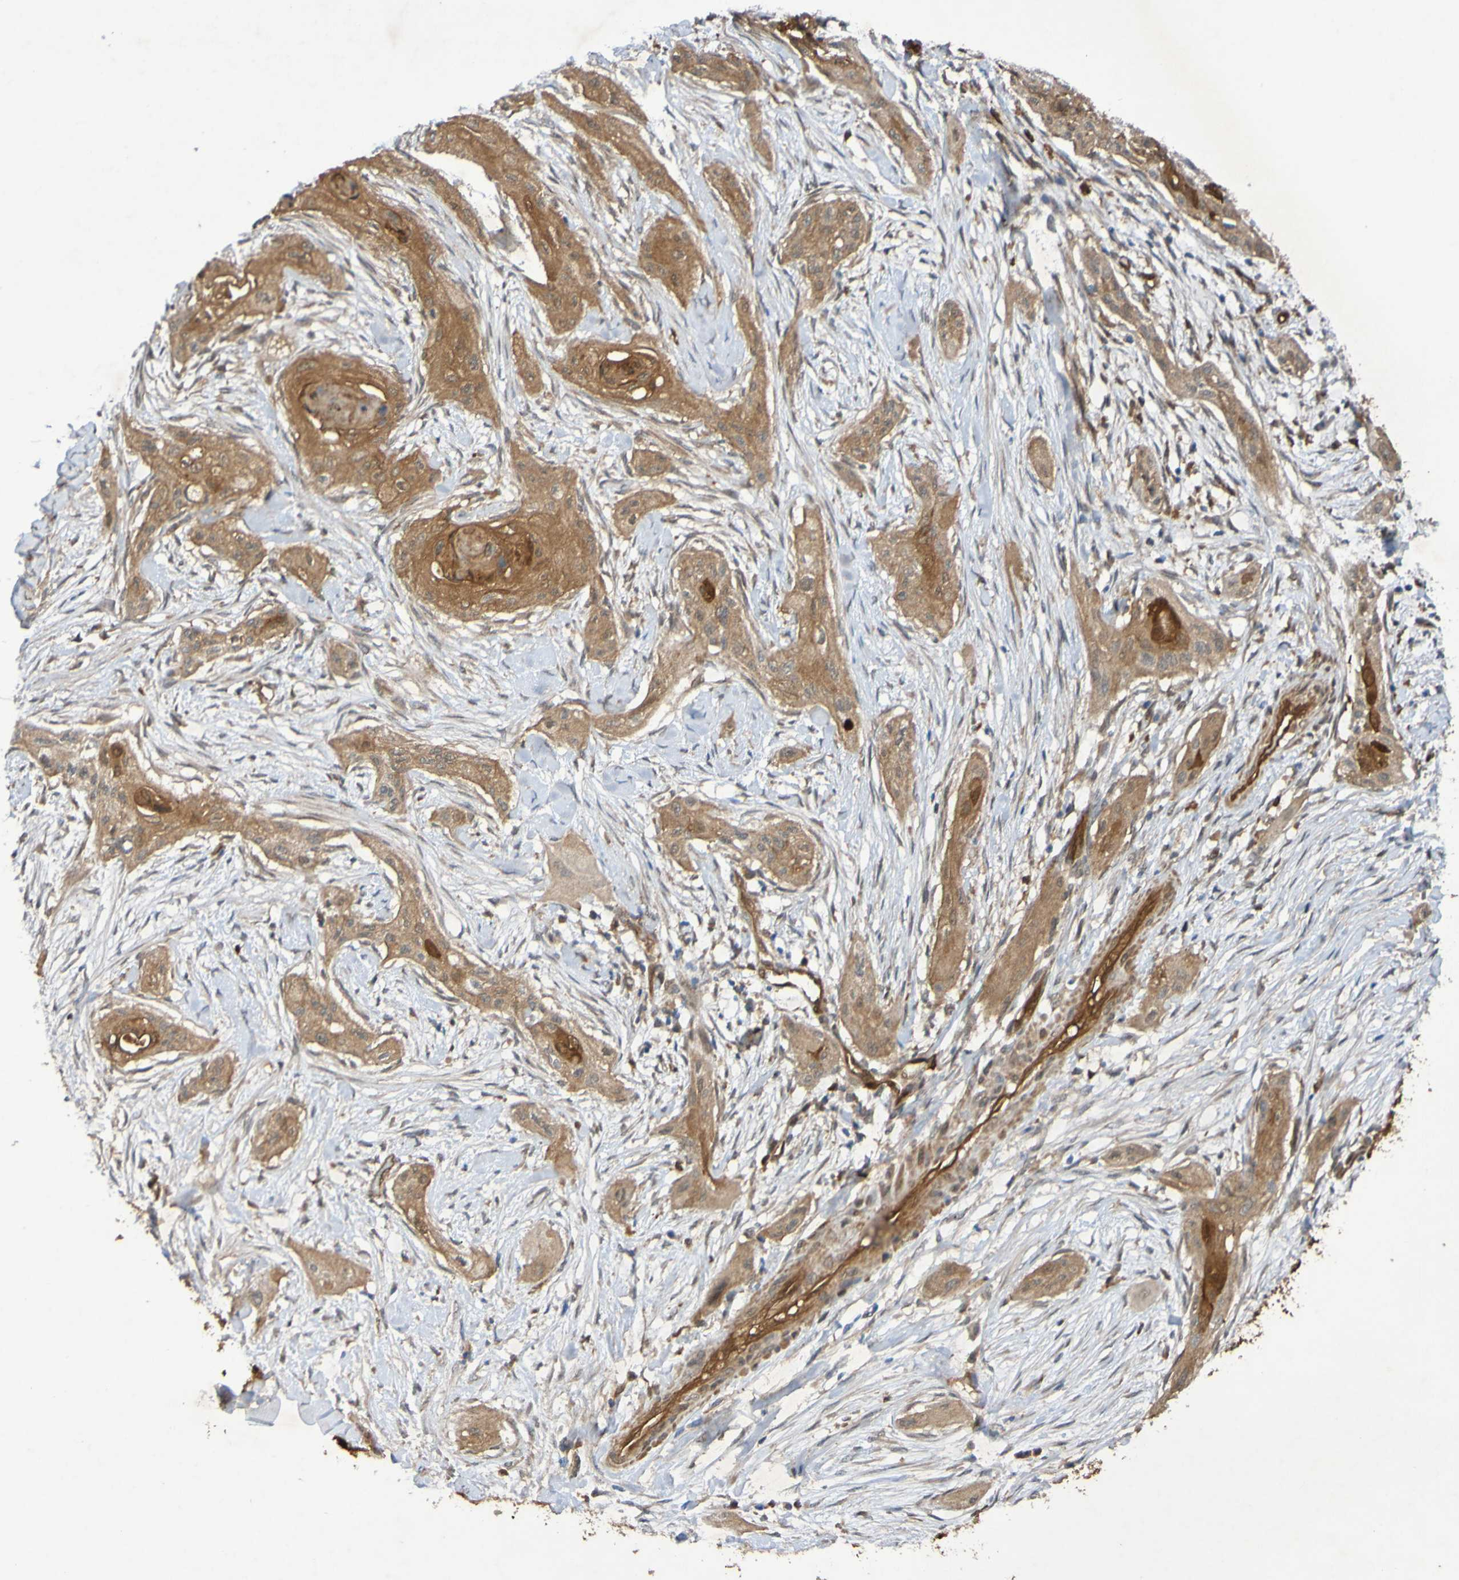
{"staining": {"intensity": "moderate", "quantity": ">75%", "location": "cytoplasmic/membranous"}, "tissue": "lung cancer", "cell_type": "Tumor cells", "image_type": "cancer", "snomed": [{"axis": "morphology", "description": "Squamous cell carcinoma, NOS"}, {"axis": "topography", "description": "Lung"}], "caption": "Protein expression analysis of human lung cancer reveals moderate cytoplasmic/membranous positivity in approximately >75% of tumor cells.", "gene": "SERPINB6", "patient": {"sex": "female", "age": 47}}